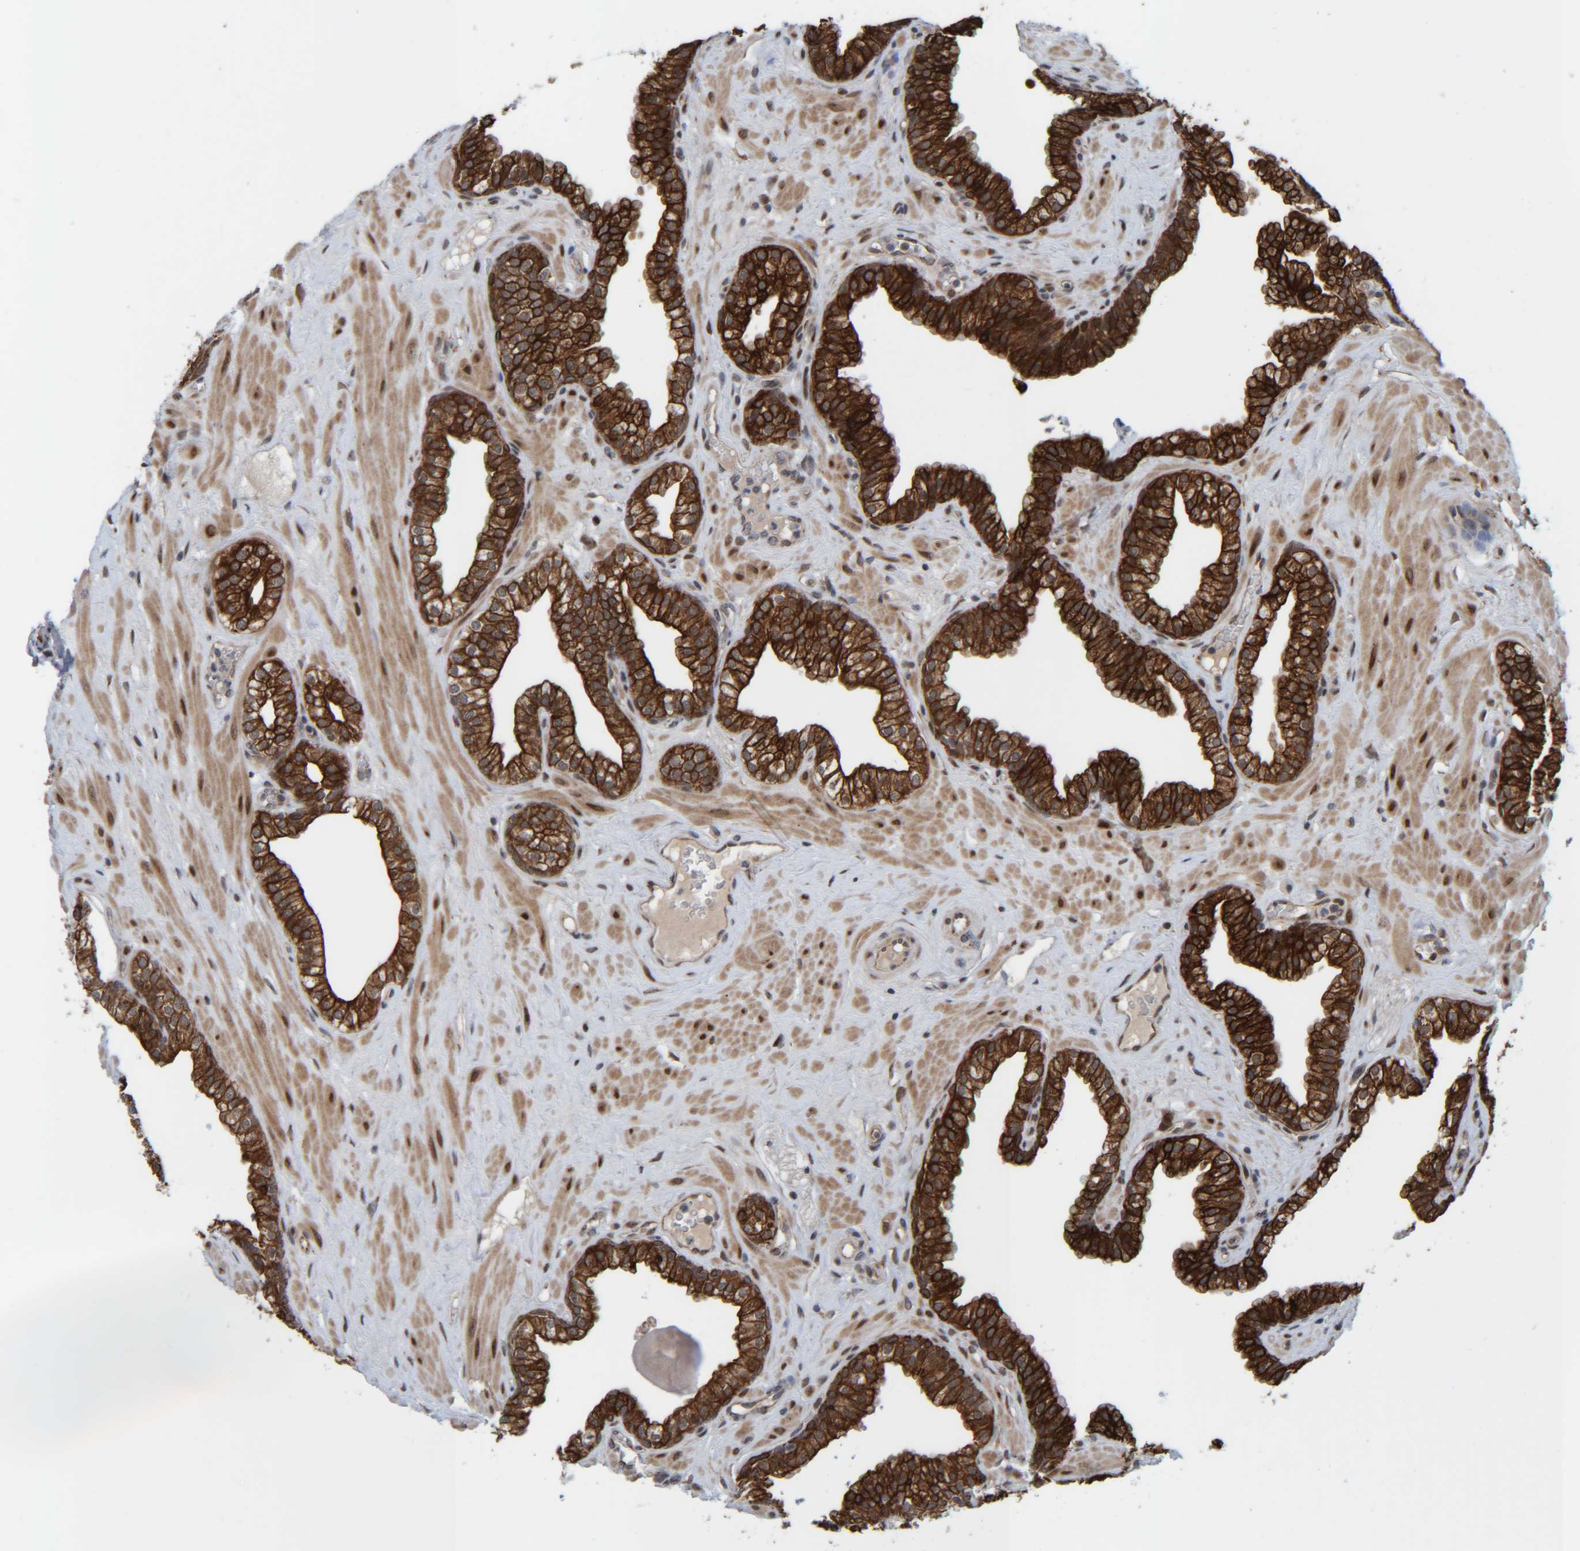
{"staining": {"intensity": "strong", "quantity": ">75%", "location": "cytoplasmic/membranous"}, "tissue": "prostate", "cell_type": "Glandular cells", "image_type": "normal", "snomed": [{"axis": "morphology", "description": "Normal tissue, NOS"}, {"axis": "morphology", "description": "Urothelial carcinoma, Low grade"}, {"axis": "topography", "description": "Urinary bladder"}, {"axis": "topography", "description": "Prostate"}], "caption": "Glandular cells show high levels of strong cytoplasmic/membranous expression in approximately >75% of cells in normal human prostate.", "gene": "CCDC57", "patient": {"sex": "male", "age": 60}}